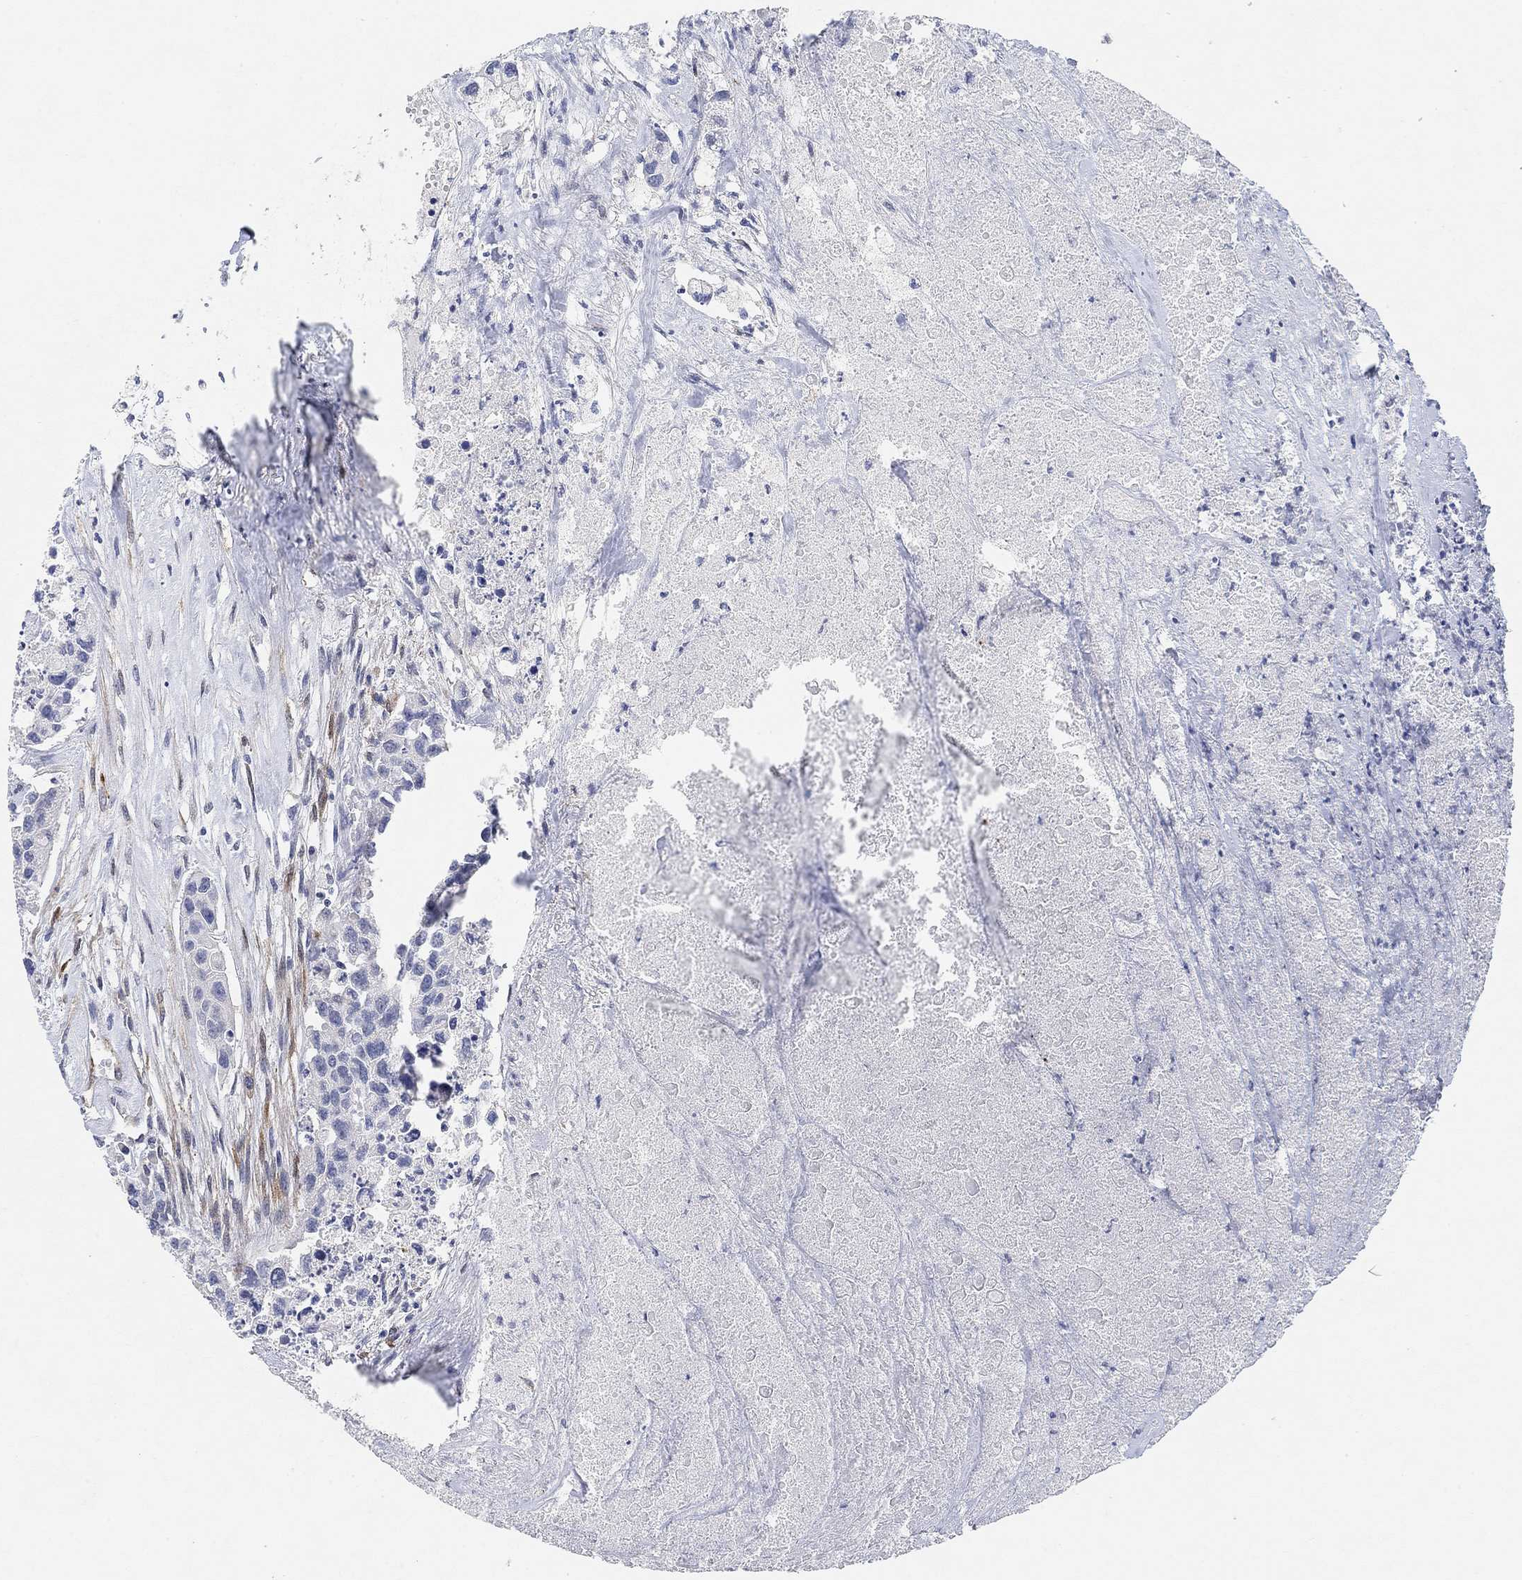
{"staining": {"intensity": "negative", "quantity": "none", "location": "none"}, "tissue": "urothelial cancer", "cell_type": "Tumor cells", "image_type": "cancer", "snomed": [{"axis": "morphology", "description": "Urothelial carcinoma, High grade"}, {"axis": "topography", "description": "Urinary bladder"}], "caption": "Immunohistochemistry micrograph of urothelial cancer stained for a protein (brown), which shows no positivity in tumor cells.", "gene": "VAT1L", "patient": {"sex": "female", "age": 73}}